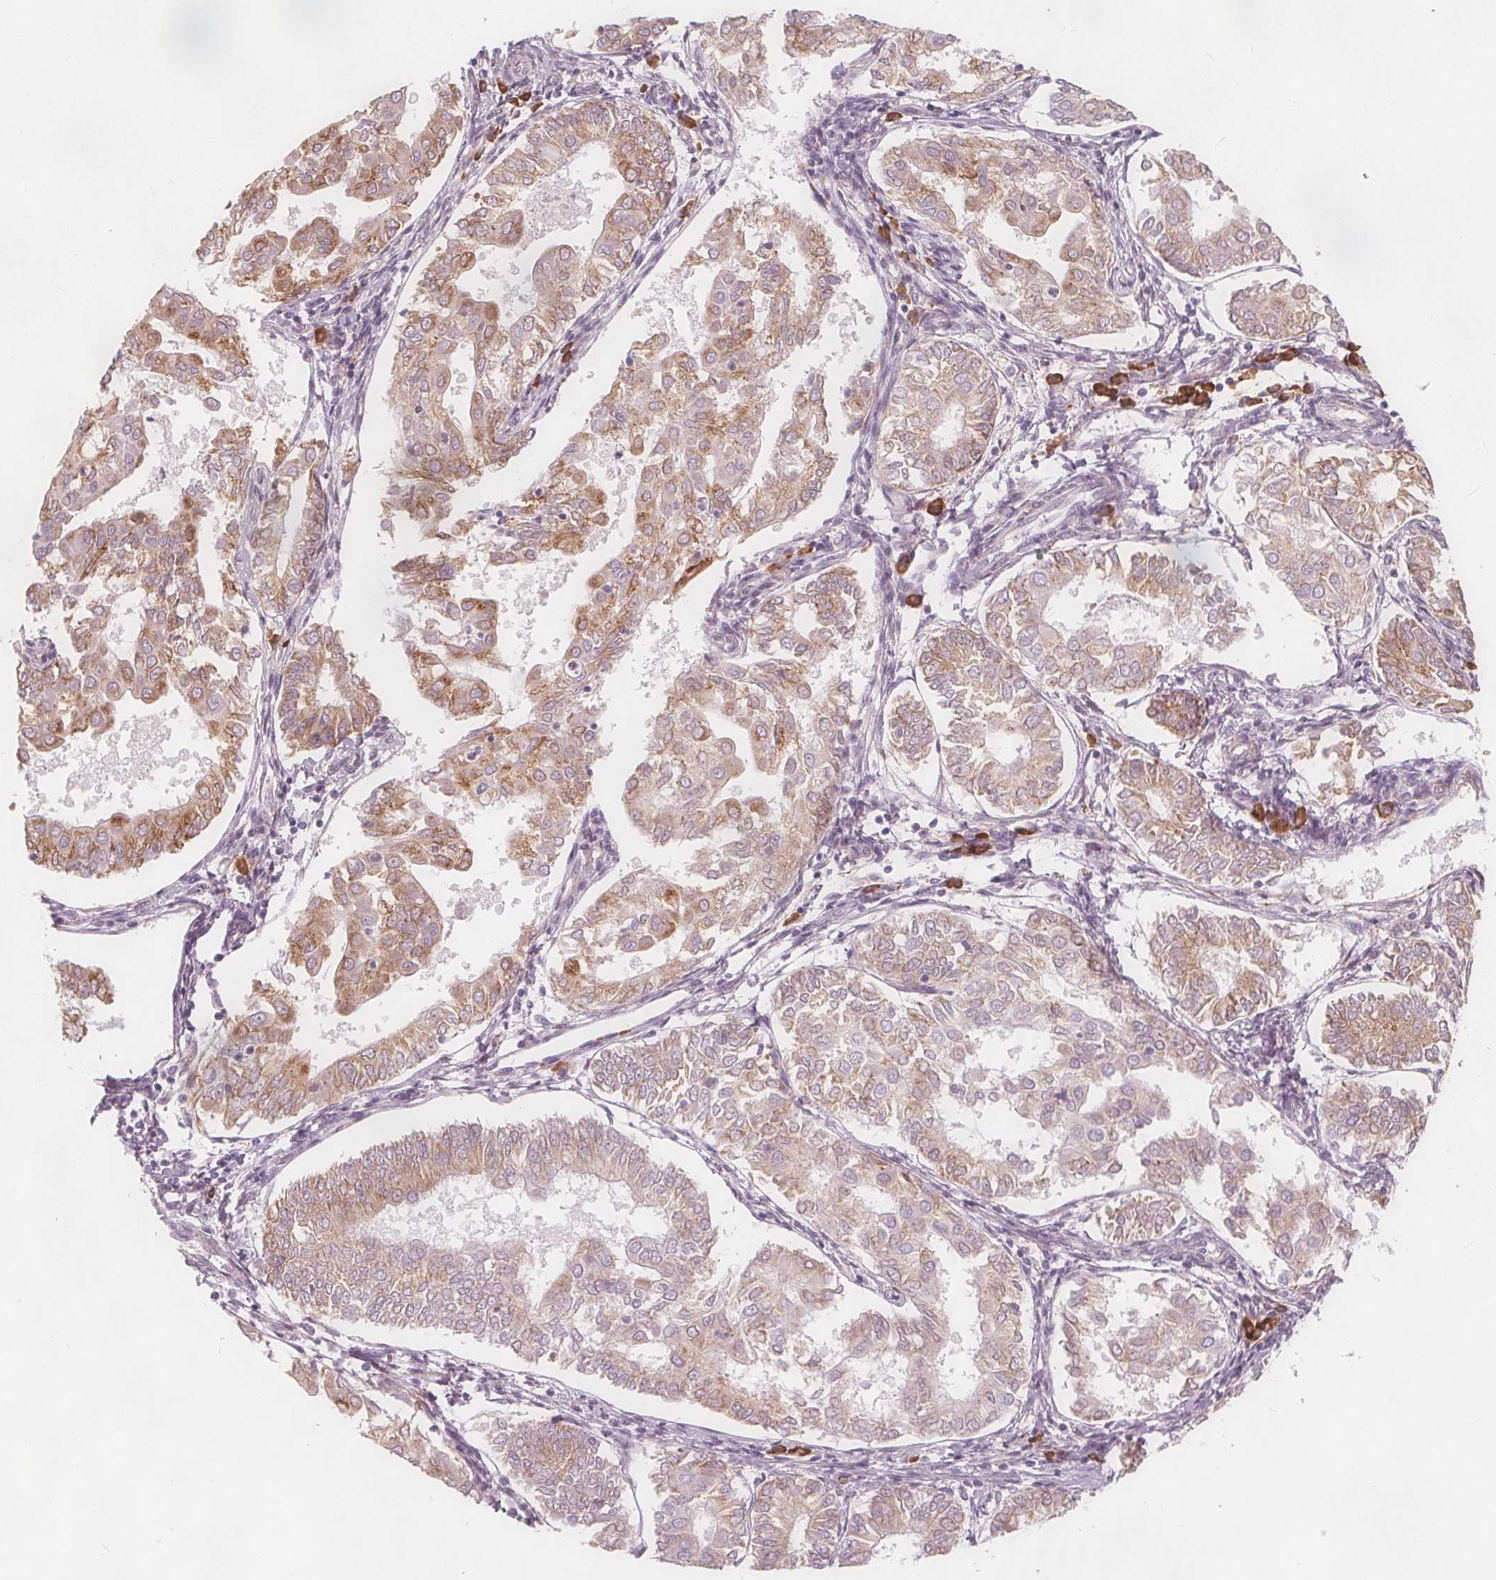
{"staining": {"intensity": "moderate", "quantity": "25%-75%", "location": "cytoplasmic/membranous"}, "tissue": "endometrial cancer", "cell_type": "Tumor cells", "image_type": "cancer", "snomed": [{"axis": "morphology", "description": "Adenocarcinoma, NOS"}, {"axis": "topography", "description": "Endometrium"}], "caption": "Protein expression by immunohistochemistry (IHC) displays moderate cytoplasmic/membranous staining in approximately 25%-75% of tumor cells in adenocarcinoma (endometrial). Nuclei are stained in blue.", "gene": "BRSK1", "patient": {"sex": "female", "age": 68}}